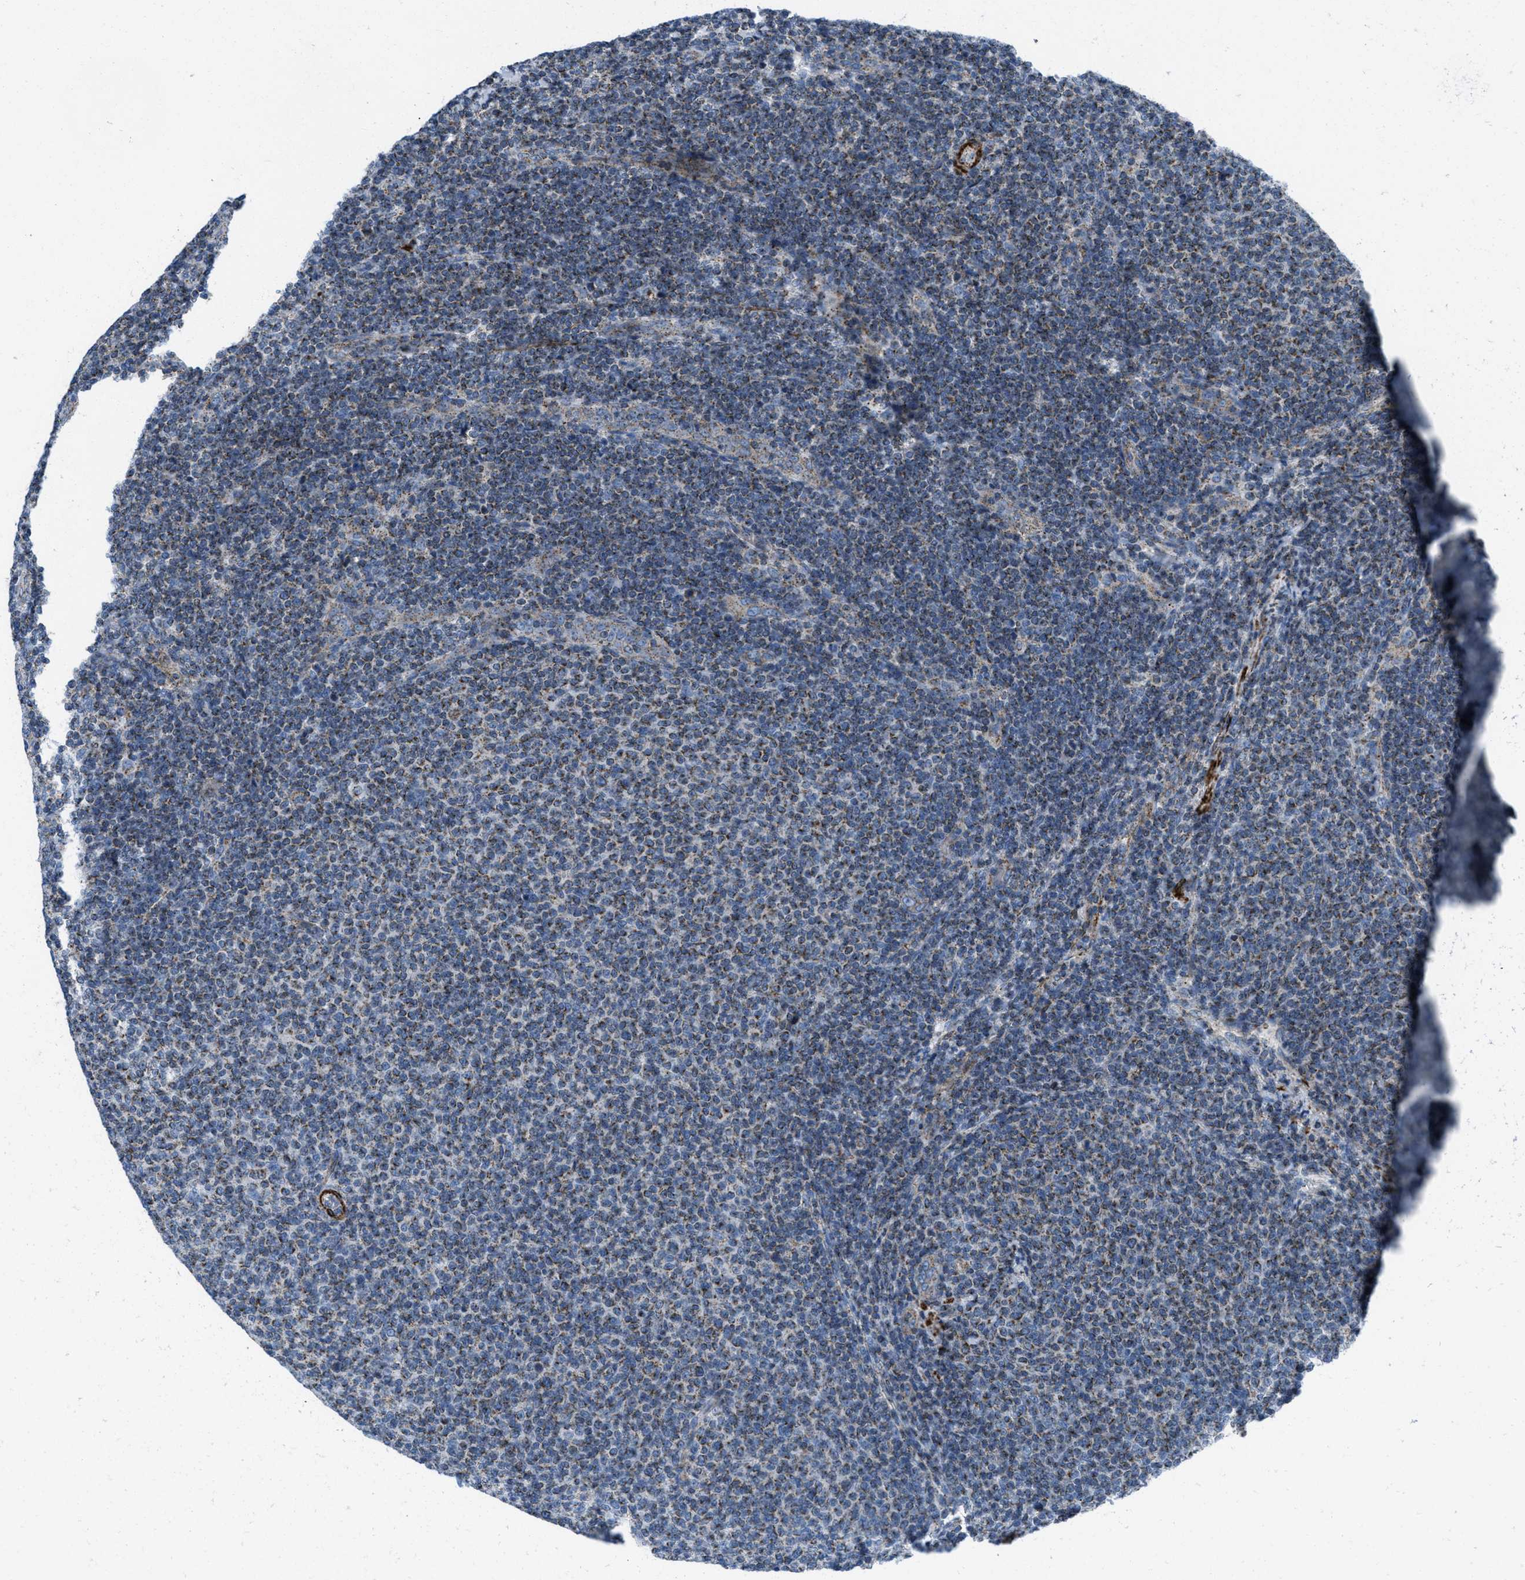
{"staining": {"intensity": "moderate", "quantity": "25%-75%", "location": "cytoplasmic/membranous"}, "tissue": "lymphoma", "cell_type": "Tumor cells", "image_type": "cancer", "snomed": [{"axis": "morphology", "description": "Malignant lymphoma, non-Hodgkin's type, Low grade"}, {"axis": "topography", "description": "Lymph node"}], "caption": "High-power microscopy captured an immunohistochemistry (IHC) photomicrograph of low-grade malignant lymphoma, non-Hodgkin's type, revealing moderate cytoplasmic/membranous staining in about 25%-75% of tumor cells. (DAB (3,3'-diaminobenzidine) = brown stain, brightfield microscopy at high magnification).", "gene": "MFSD13A", "patient": {"sex": "male", "age": 66}}